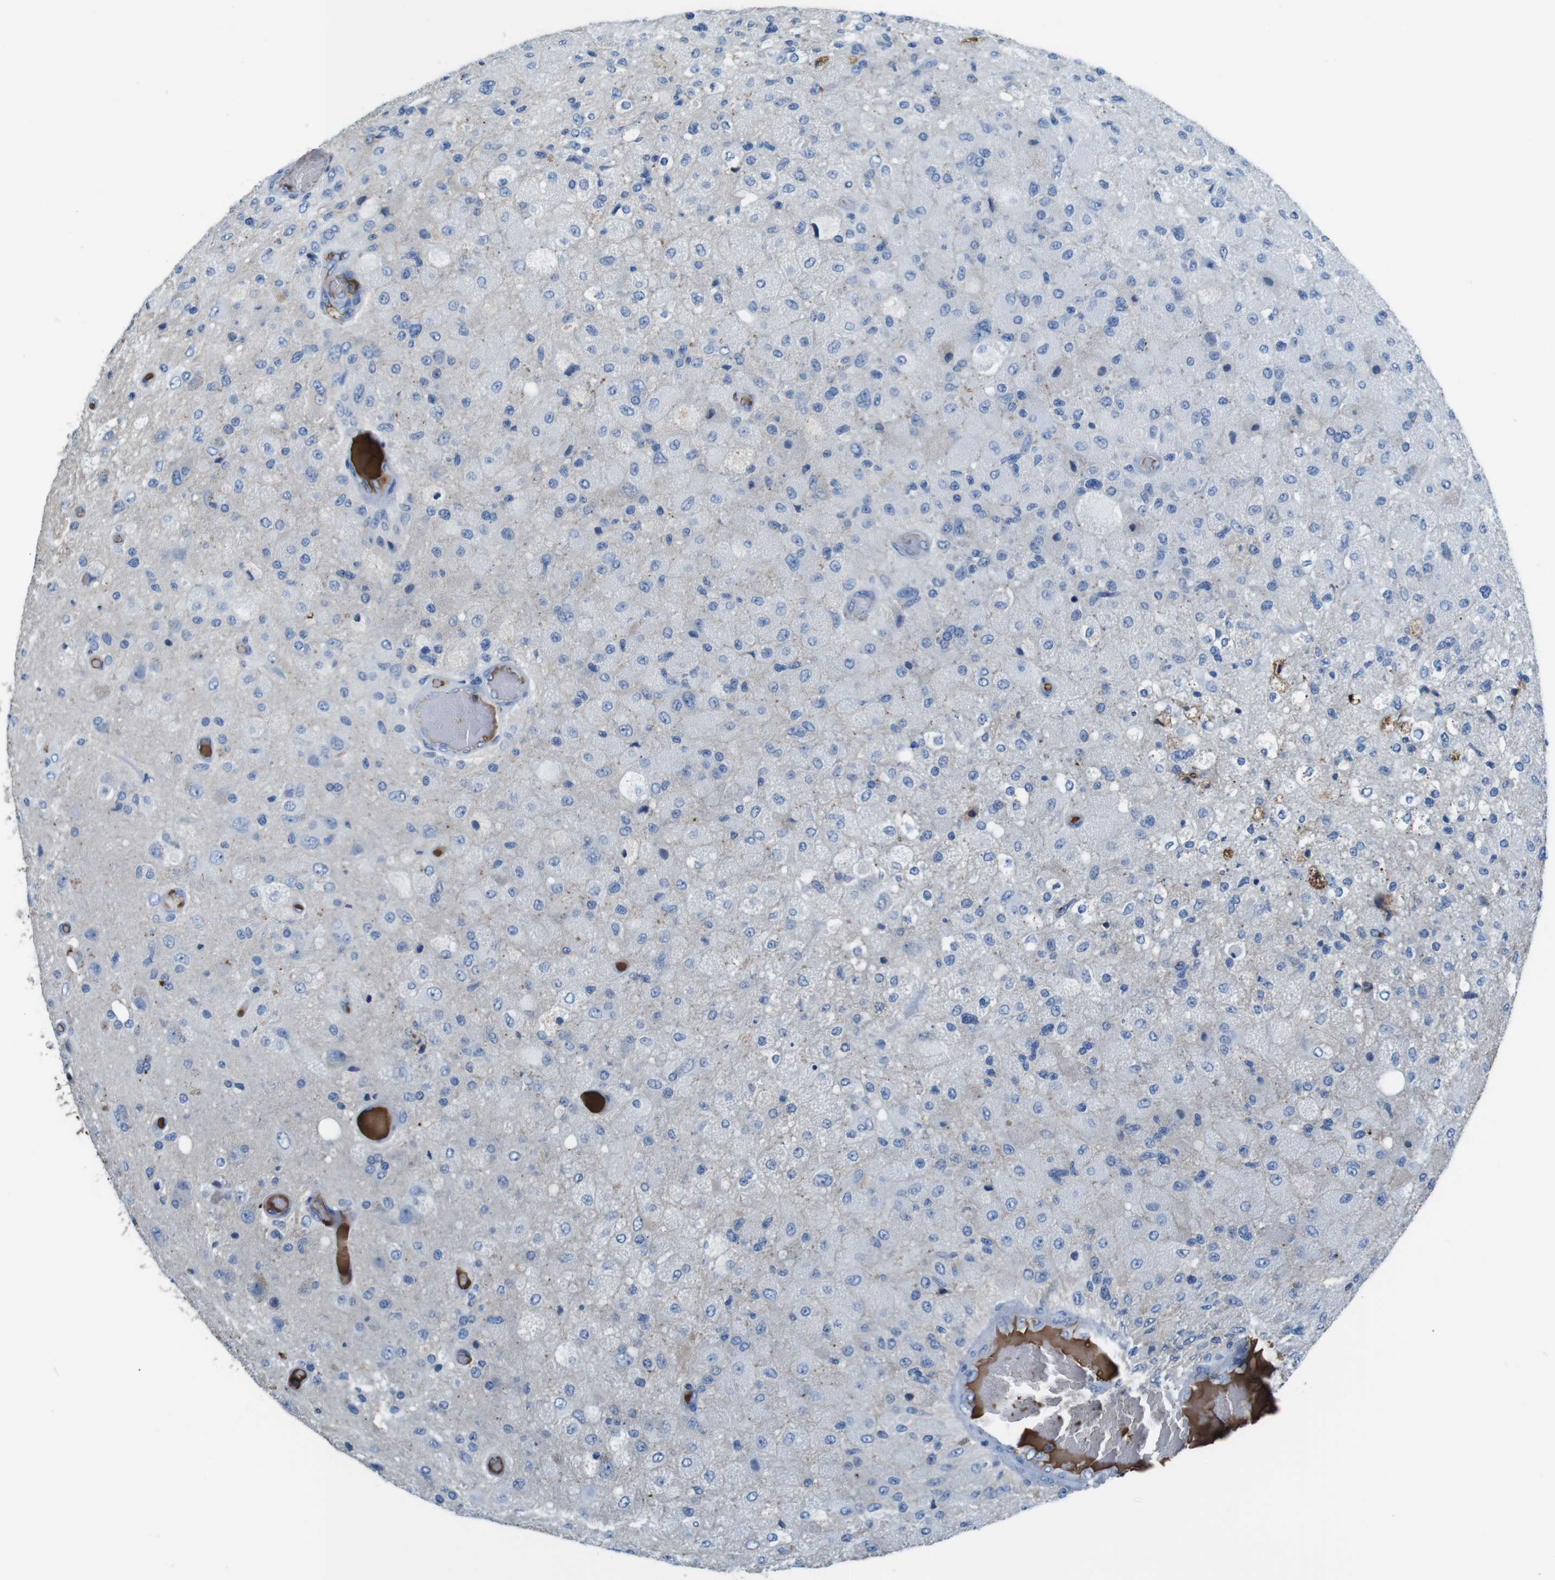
{"staining": {"intensity": "moderate", "quantity": "<25%", "location": "cytoplasmic/membranous,nuclear"}, "tissue": "glioma", "cell_type": "Tumor cells", "image_type": "cancer", "snomed": [{"axis": "morphology", "description": "Normal tissue, NOS"}, {"axis": "morphology", "description": "Glioma, malignant, High grade"}, {"axis": "topography", "description": "Cerebral cortex"}], "caption": "Immunohistochemistry (DAB (3,3'-diaminobenzidine)) staining of human malignant glioma (high-grade) reveals moderate cytoplasmic/membranous and nuclear protein expression in about <25% of tumor cells.", "gene": "TMPRSS15", "patient": {"sex": "male", "age": 77}}